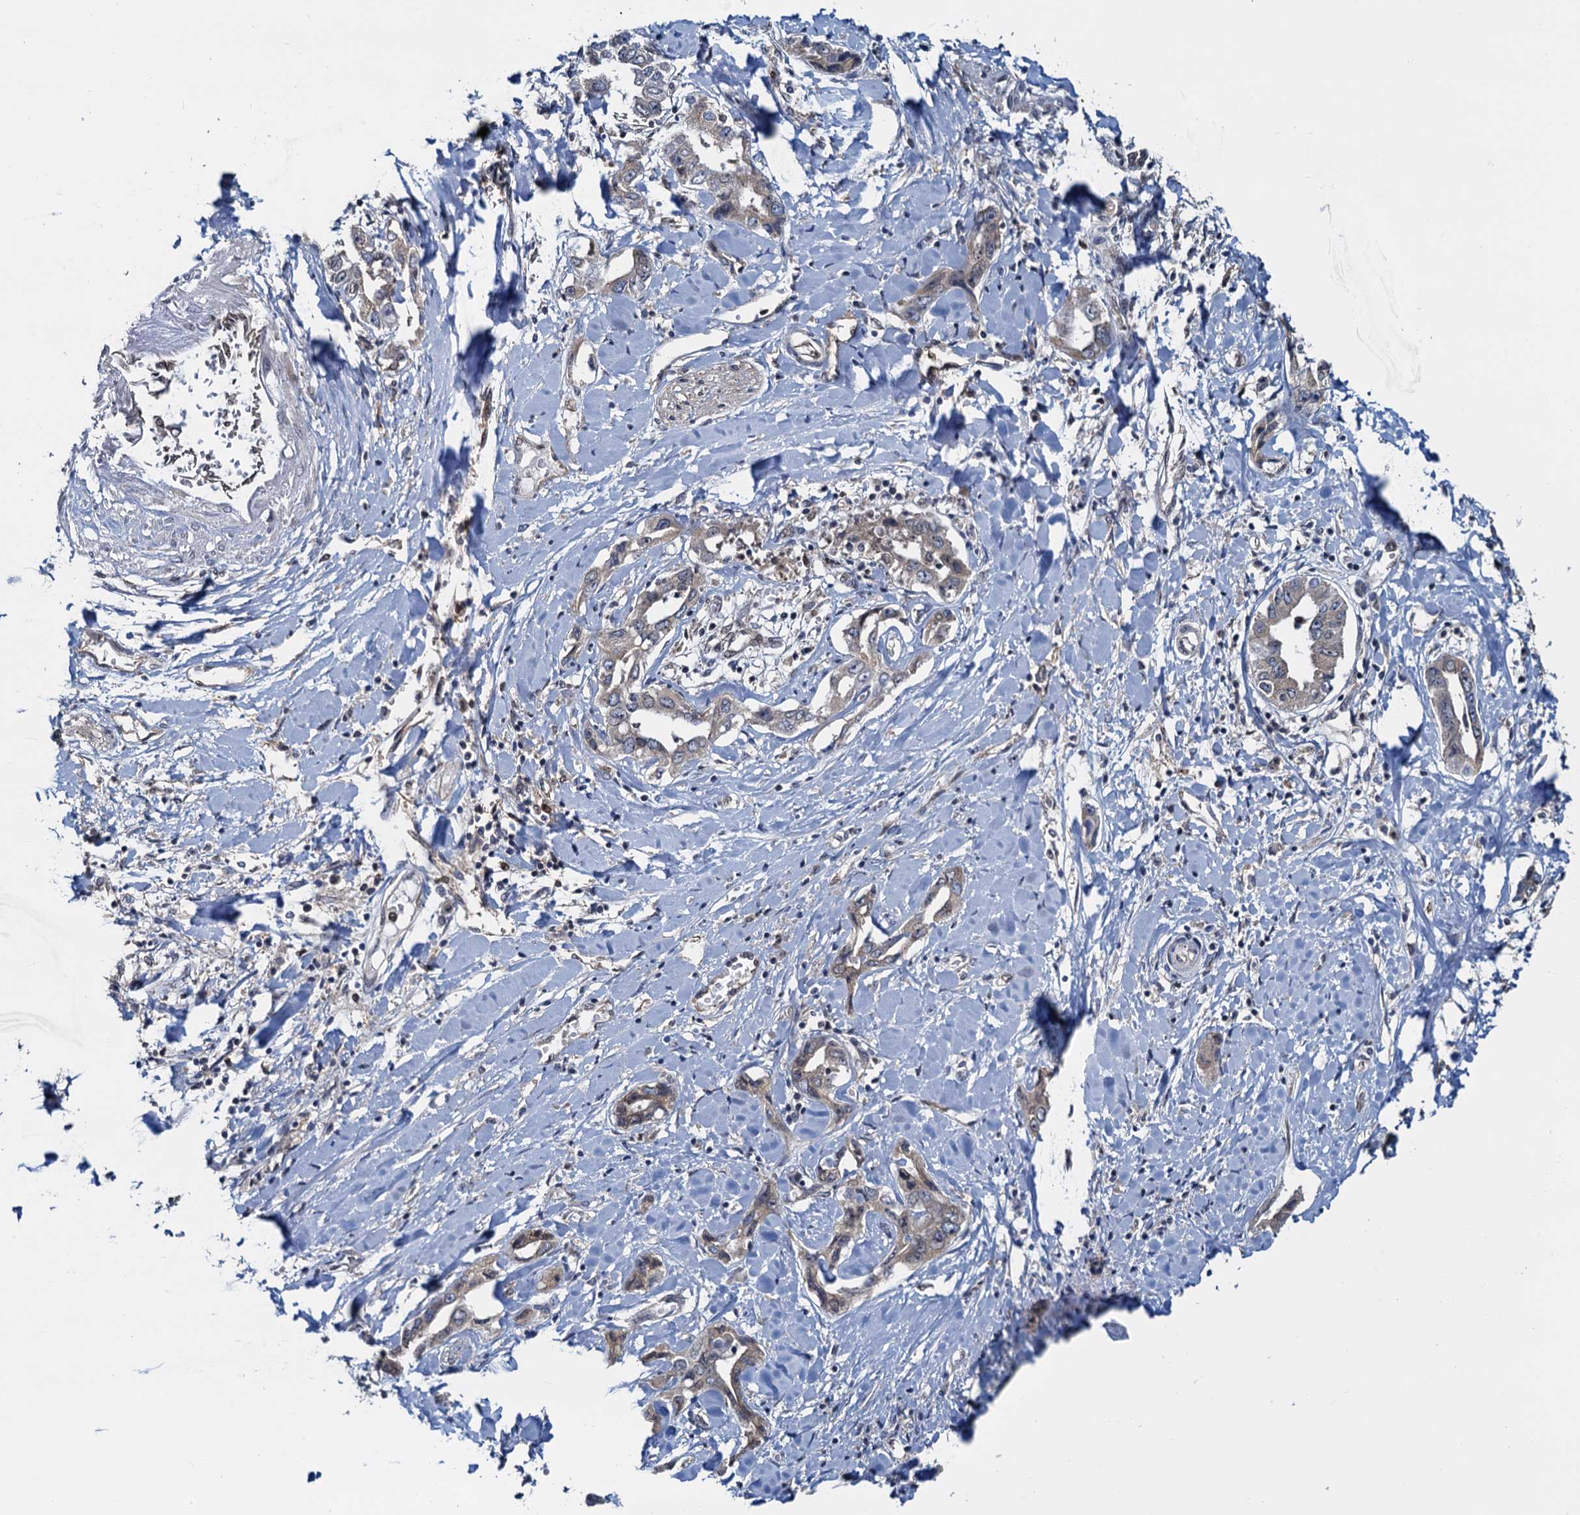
{"staining": {"intensity": "weak", "quantity": "<25%", "location": "cytoplasmic/membranous"}, "tissue": "liver cancer", "cell_type": "Tumor cells", "image_type": "cancer", "snomed": [{"axis": "morphology", "description": "Cholangiocarcinoma"}, {"axis": "topography", "description": "Liver"}], "caption": "Tumor cells show no significant staining in liver cancer.", "gene": "RNF125", "patient": {"sex": "male", "age": 59}}